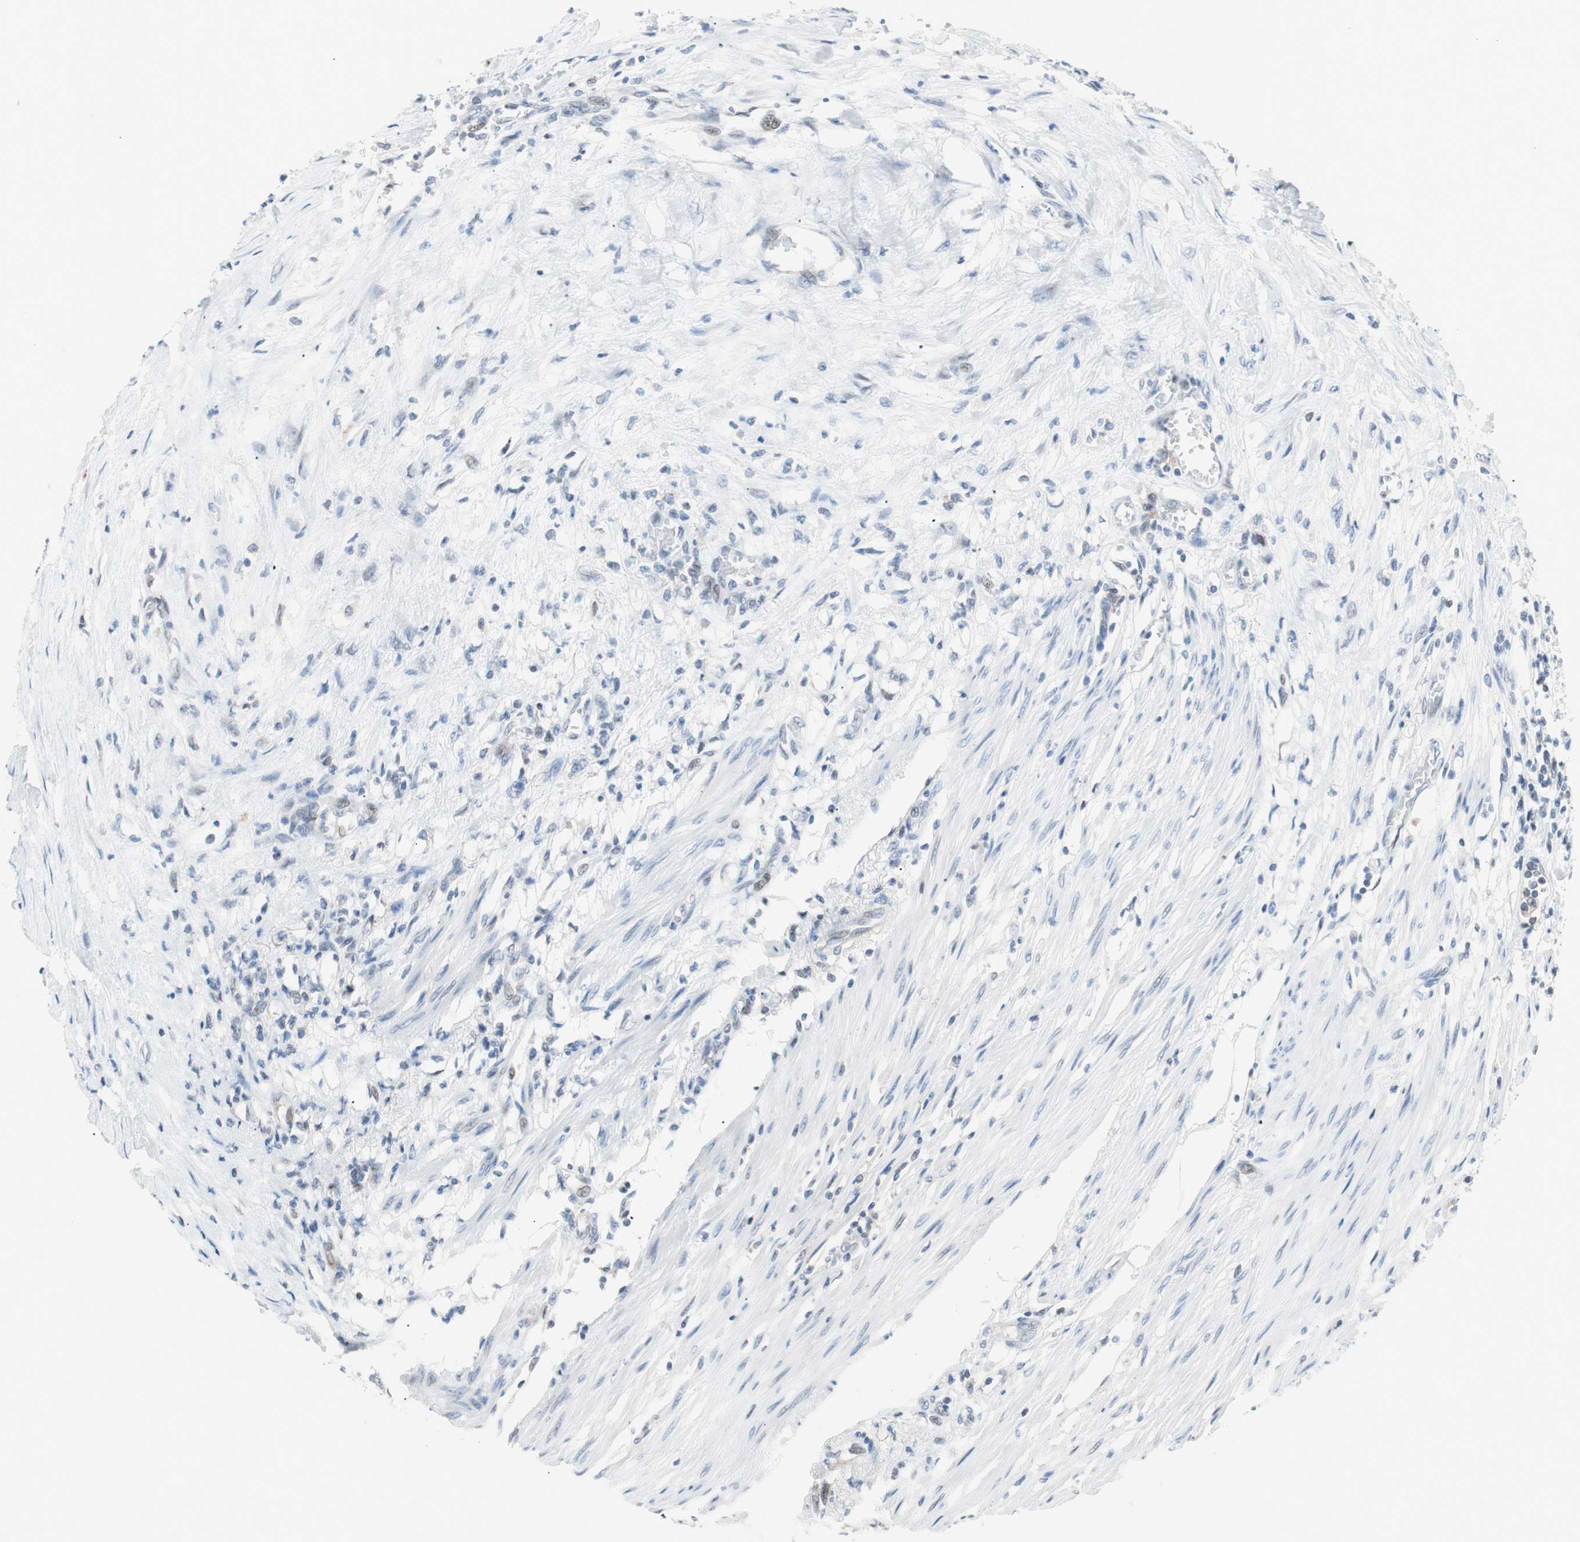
{"staining": {"intensity": "negative", "quantity": "none", "location": "none"}, "tissue": "colorectal cancer", "cell_type": "Tumor cells", "image_type": "cancer", "snomed": [{"axis": "morphology", "description": "Adenocarcinoma, NOS"}, {"axis": "topography", "description": "Colon"}], "caption": "This is an immunohistochemistry (IHC) image of colorectal cancer. There is no staining in tumor cells.", "gene": "POLH", "patient": {"sex": "female", "age": 86}}